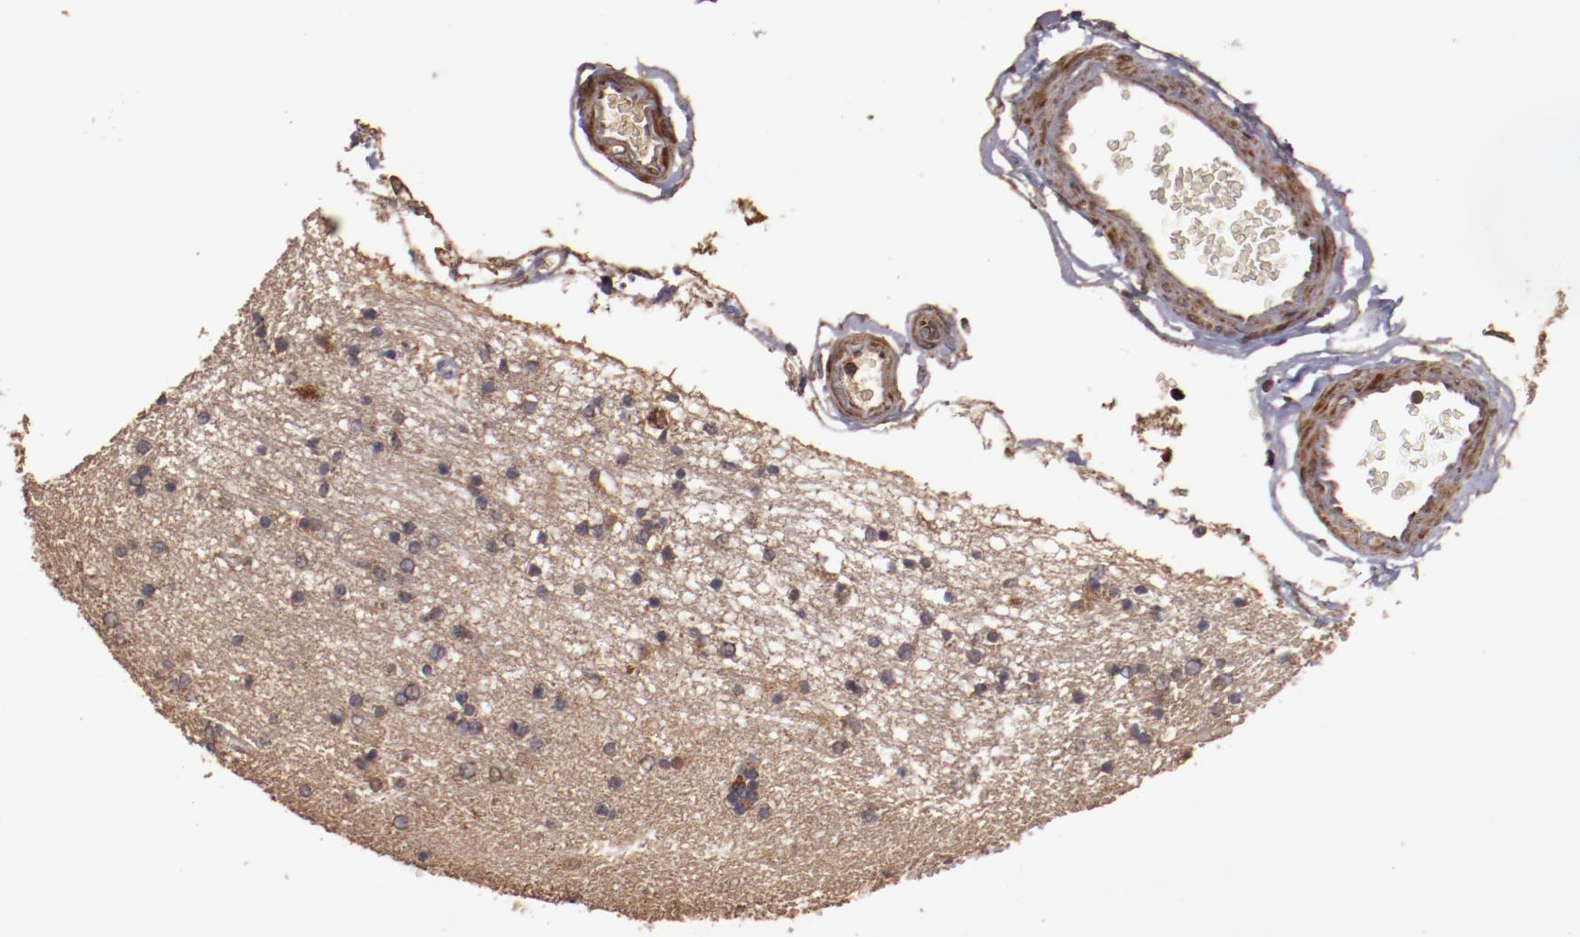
{"staining": {"intensity": "moderate", "quantity": ">75%", "location": "cytoplasmic/membranous"}, "tissue": "hippocampus", "cell_type": "Glial cells", "image_type": "normal", "snomed": [{"axis": "morphology", "description": "Normal tissue, NOS"}, {"axis": "topography", "description": "Hippocampus"}], "caption": "DAB (3,3'-diaminobenzidine) immunohistochemical staining of unremarkable human hippocampus displays moderate cytoplasmic/membranous protein staining in about >75% of glial cells.", "gene": "TXNDC16", "patient": {"sex": "female", "age": 54}}